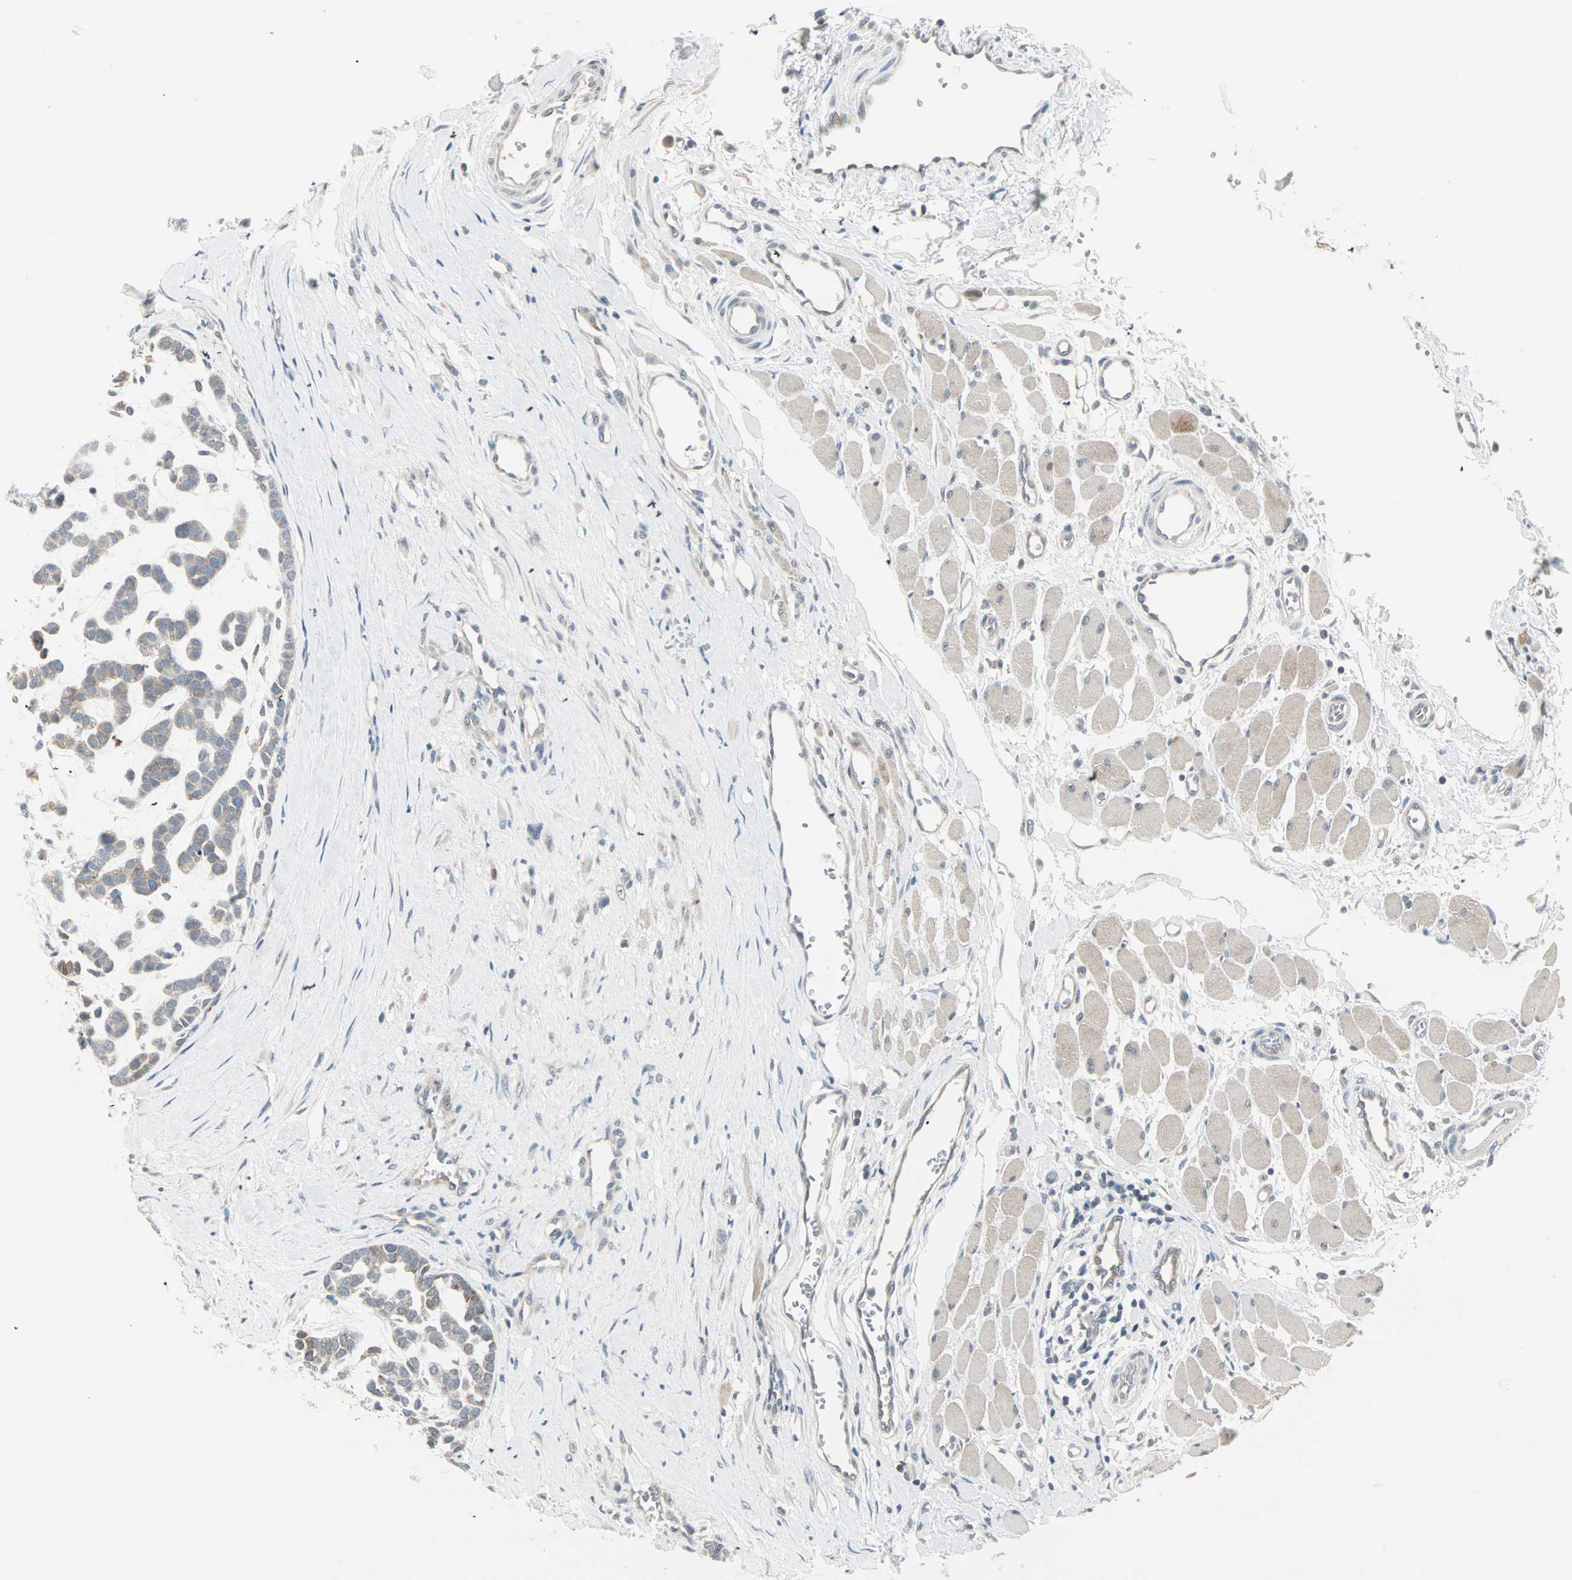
{"staining": {"intensity": "weak", "quantity": ">75%", "location": "cytoplasmic/membranous"}, "tissue": "head and neck cancer", "cell_type": "Tumor cells", "image_type": "cancer", "snomed": [{"axis": "morphology", "description": "Adenocarcinoma, NOS"}, {"axis": "morphology", "description": "Adenoma, NOS"}, {"axis": "topography", "description": "Head-Neck"}], "caption": "Immunohistochemical staining of head and neck adenocarcinoma reveals low levels of weak cytoplasmic/membranous staining in approximately >75% of tumor cells.", "gene": "ZFP36", "patient": {"sex": "female", "age": 55}}